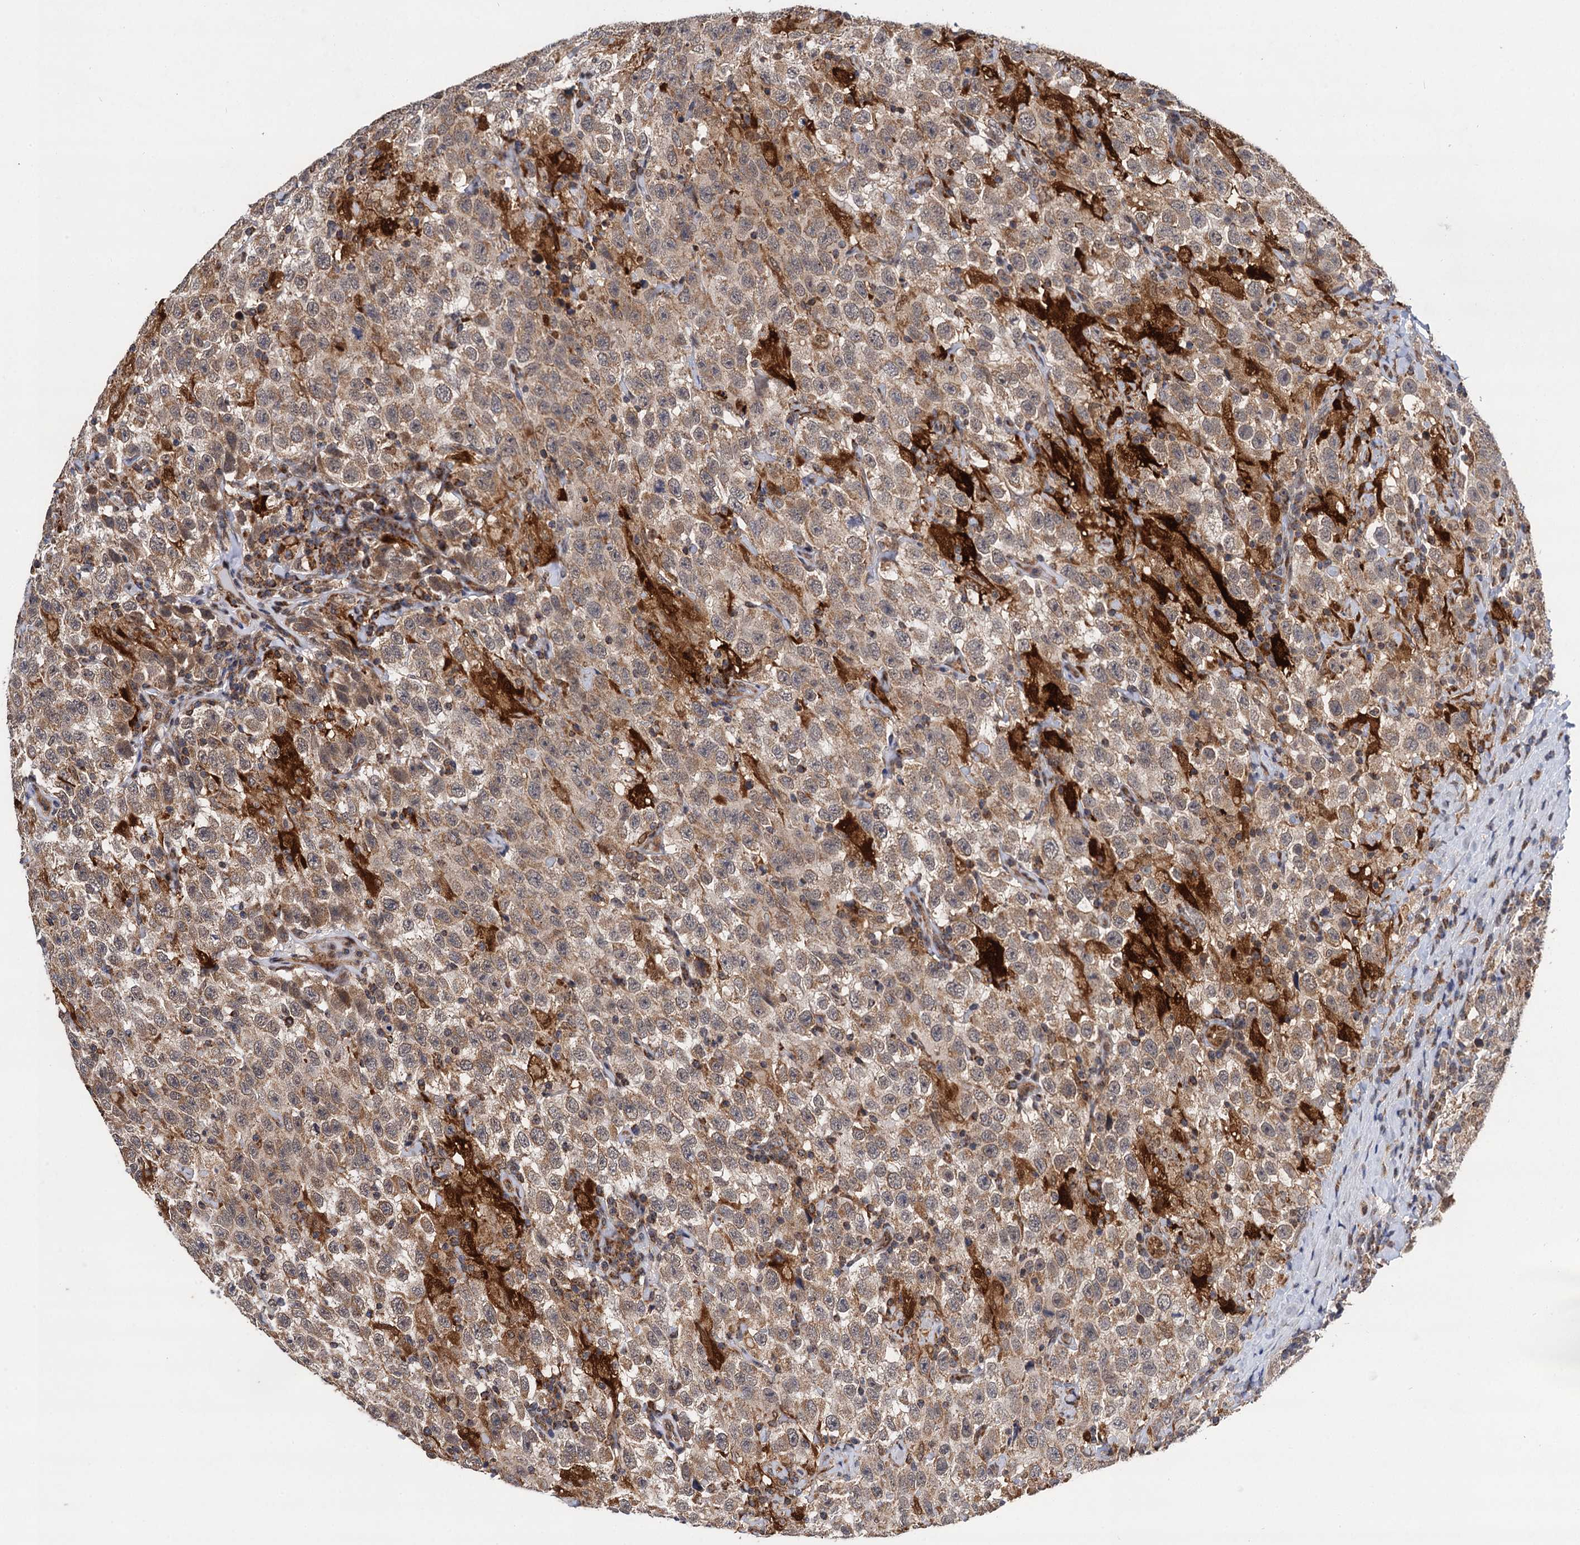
{"staining": {"intensity": "moderate", "quantity": ">75%", "location": "cytoplasmic/membranous"}, "tissue": "testis cancer", "cell_type": "Tumor cells", "image_type": "cancer", "snomed": [{"axis": "morphology", "description": "Seminoma, NOS"}, {"axis": "topography", "description": "Testis"}], "caption": "Immunohistochemistry (DAB) staining of testis seminoma shows moderate cytoplasmic/membranous protein staining in about >75% of tumor cells.", "gene": "CMPK2", "patient": {"sex": "male", "age": 41}}